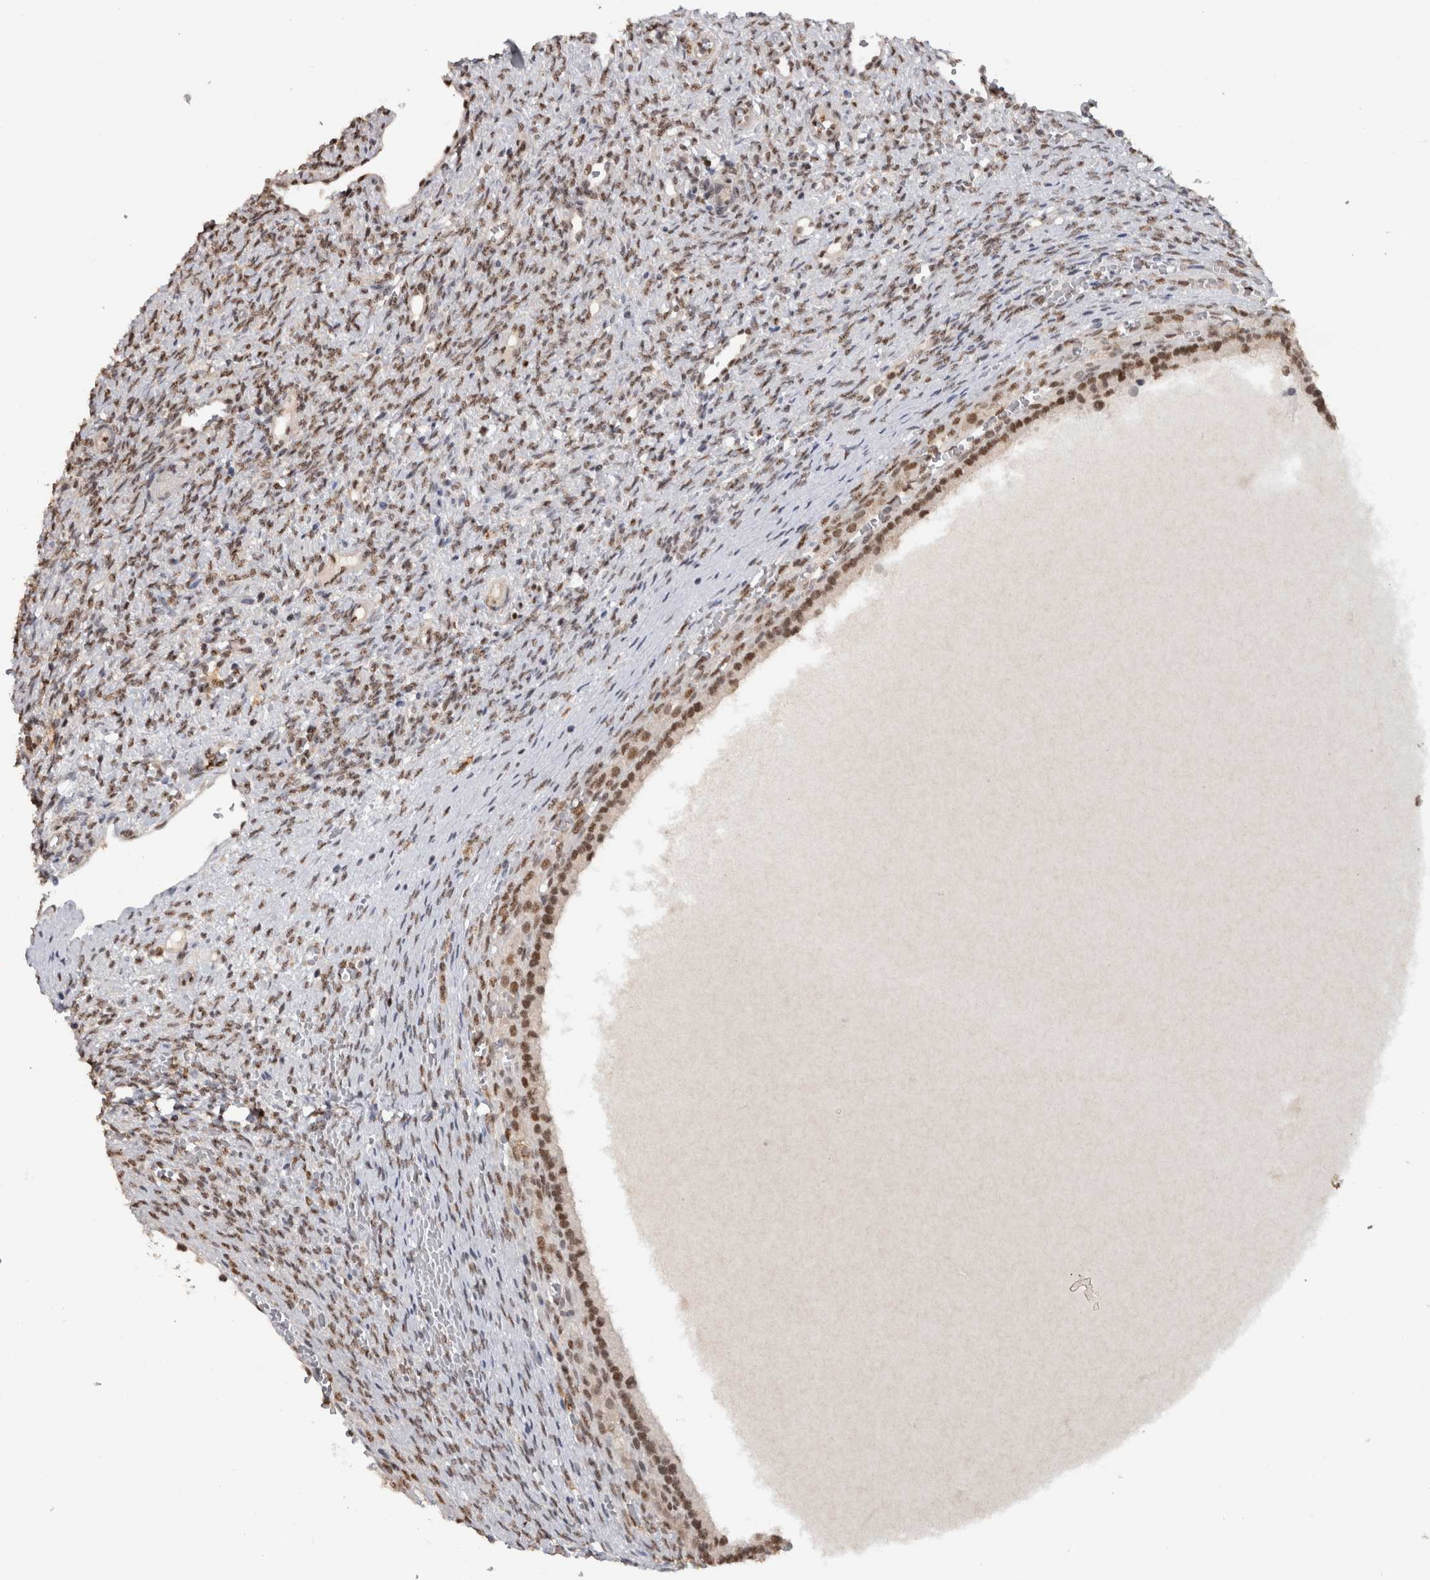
{"staining": {"intensity": "moderate", "quantity": ">75%", "location": "nuclear"}, "tissue": "ovary", "cell_type": "Ovarian stroma cells", "image_type": "normal", "snomed": [{"axis": "morphology", "description": "Normal tissue, NOS"}, {"axis": "topography", "description": "Ovary"}], "caption": "Protein expression analysis of benign human ovary reveals moderate nuclear staining in about >75% of ovarian stroma cells. (DAB (3,3'-diaminobenzidine) IHC with brightfield microscopy, high magnification).", "gene": "RPS6KA2", "patient": {"sex": "female", "age": 41}}